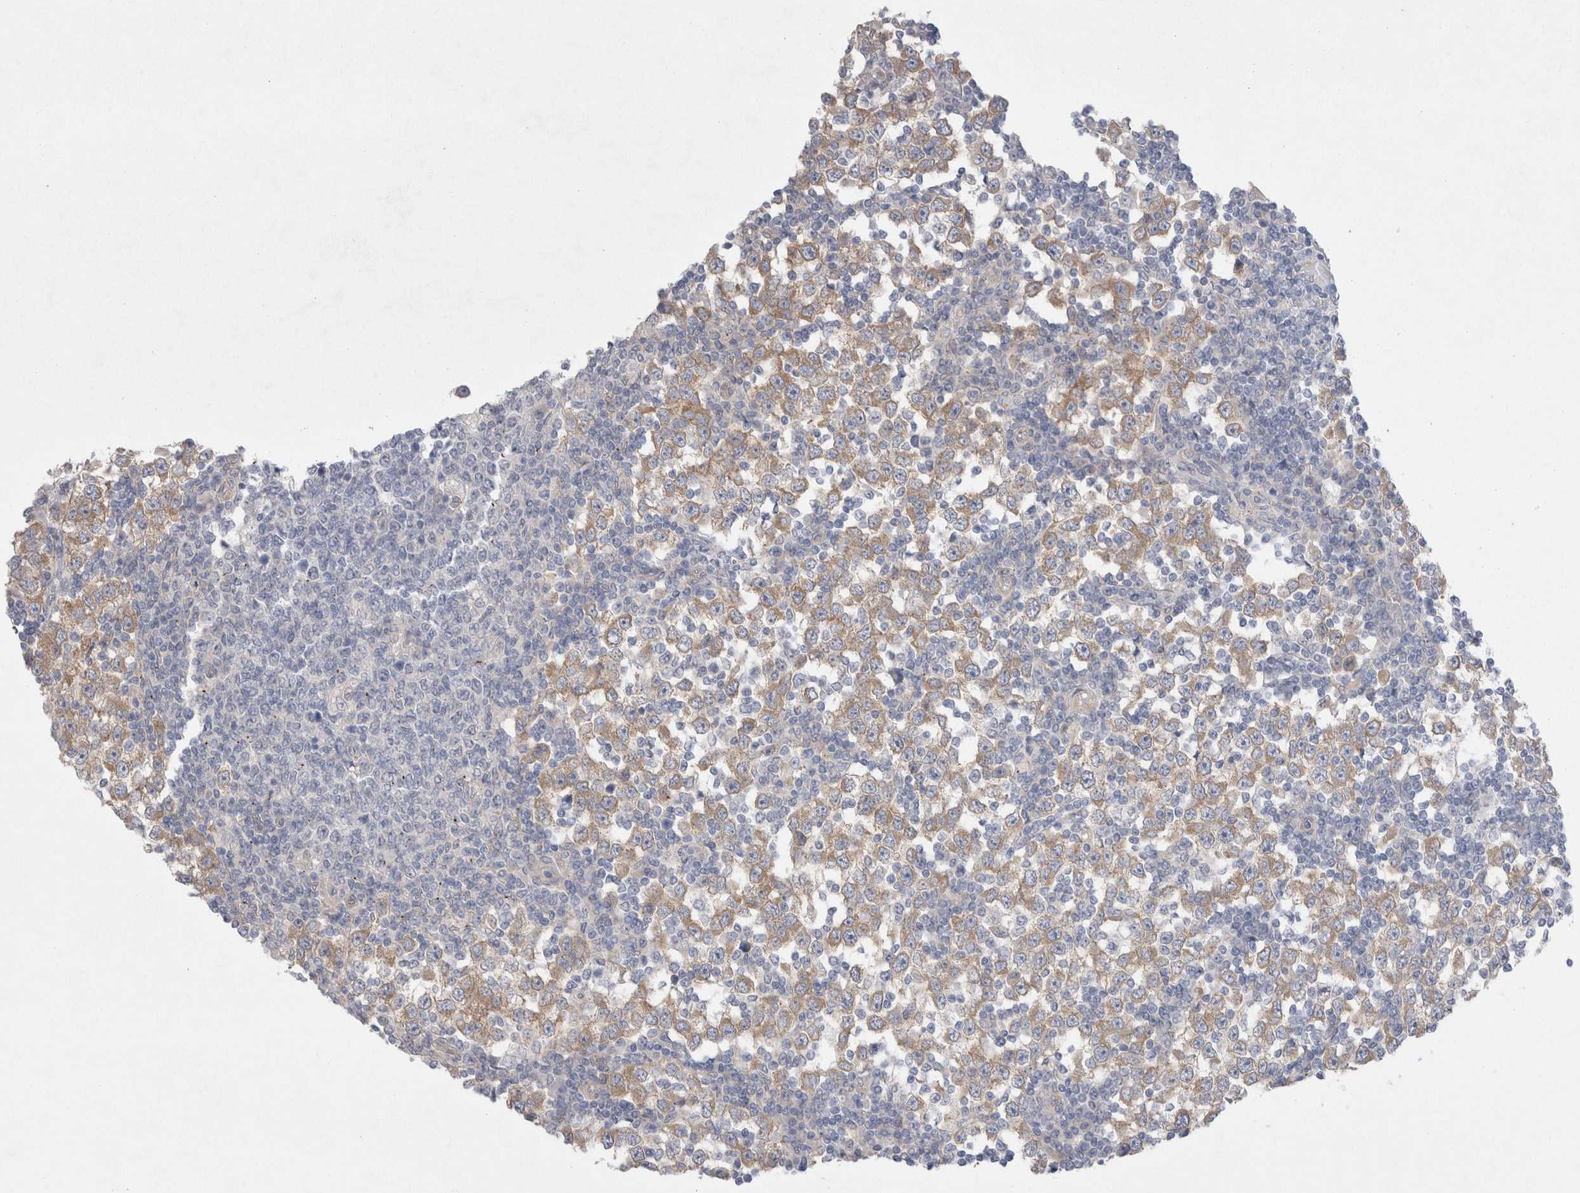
{"staining": {"intensity": "weak", "quantity": ">75%", "location": "cytoplasmic/membranous"}, "tissue": "testis cancer", "cell_type": "Tumor cells", "image_type": "cancer", "snomed": [{"axis": "morphology", "description": "Seminoma, NOS"}, {"axis": "topography", "description": "Testis"}], "caption": "A brown stain shows weak cytoplasmic/membranous positivity of a protein in testis cancer (seminoma) tumor cells.", "gene": "WIPF2", "patient": {"sex": "male", "age": 65}}